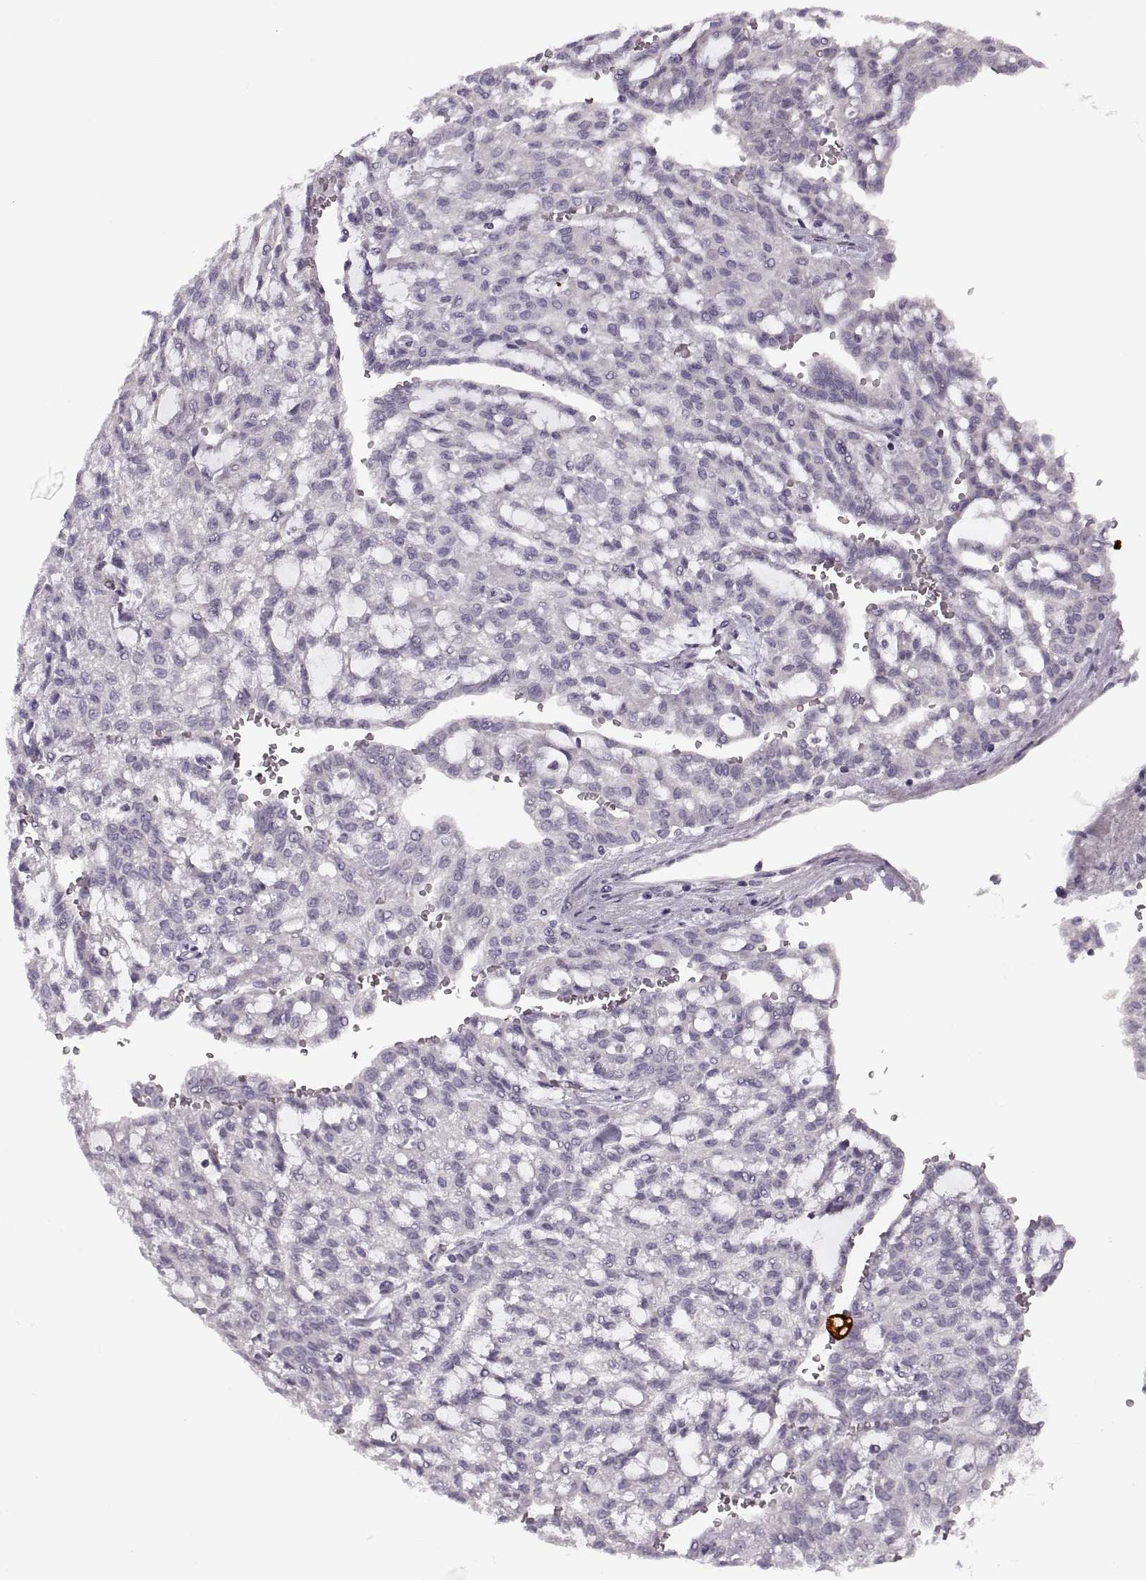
{"staining": {"intensity": "negative", "quantity": "none", "location": "none"}, "tissue": "renal cancer", "cell_type": "Tumor cells", "image_type": "cancer", "snomed": [{"axis": "morphology", "description": "Adenocarcinoma, NOS"}, {"axis": "topography", "description": "Kidney"}], "caption": "High power microscopy photomicrograph of an immunohistochemistry image of adenocarcinoma (renal), revealing no significant positivity in tumor cells.", "gene": "H2AP", "patient": {"sex": "male", "age": 63}}